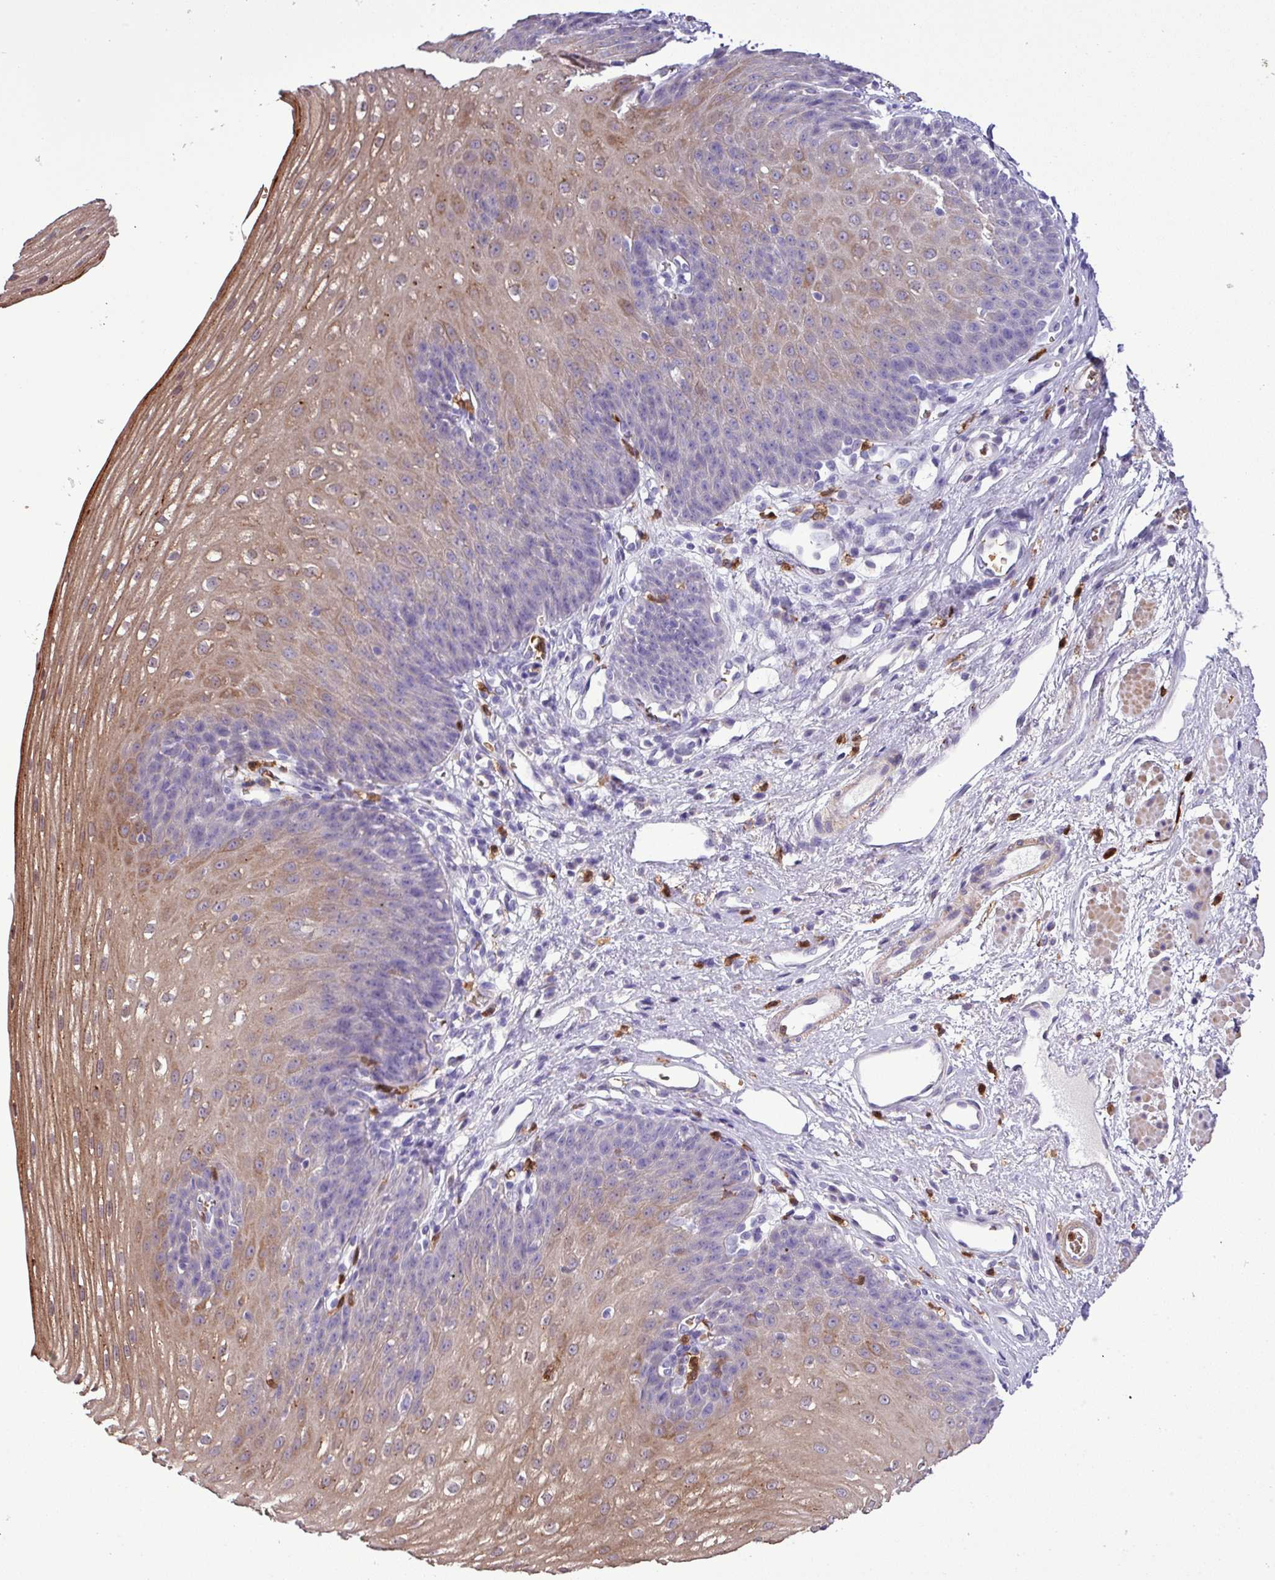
{"staining": {"intensity": "moderate", "quantity": "<25%", "location": "cytoplasmic/membranous"}, "tissue": "esophagus", "cell_type": "Squamous epithelial cells", "image_type": "normal", "snomed": [{"axis": "morphology", "description": "Normal tissue, NOS"}, {"axis": "topography", "description": "Esophagus"}], "caption": "The immunohistochemical stain highlights moderate cytoplasmic/membranous expression in squamous epithelial cells of benign esophagus.", "gene": "MGAT4B", "patient": {"sex": "male", "age": 71}}